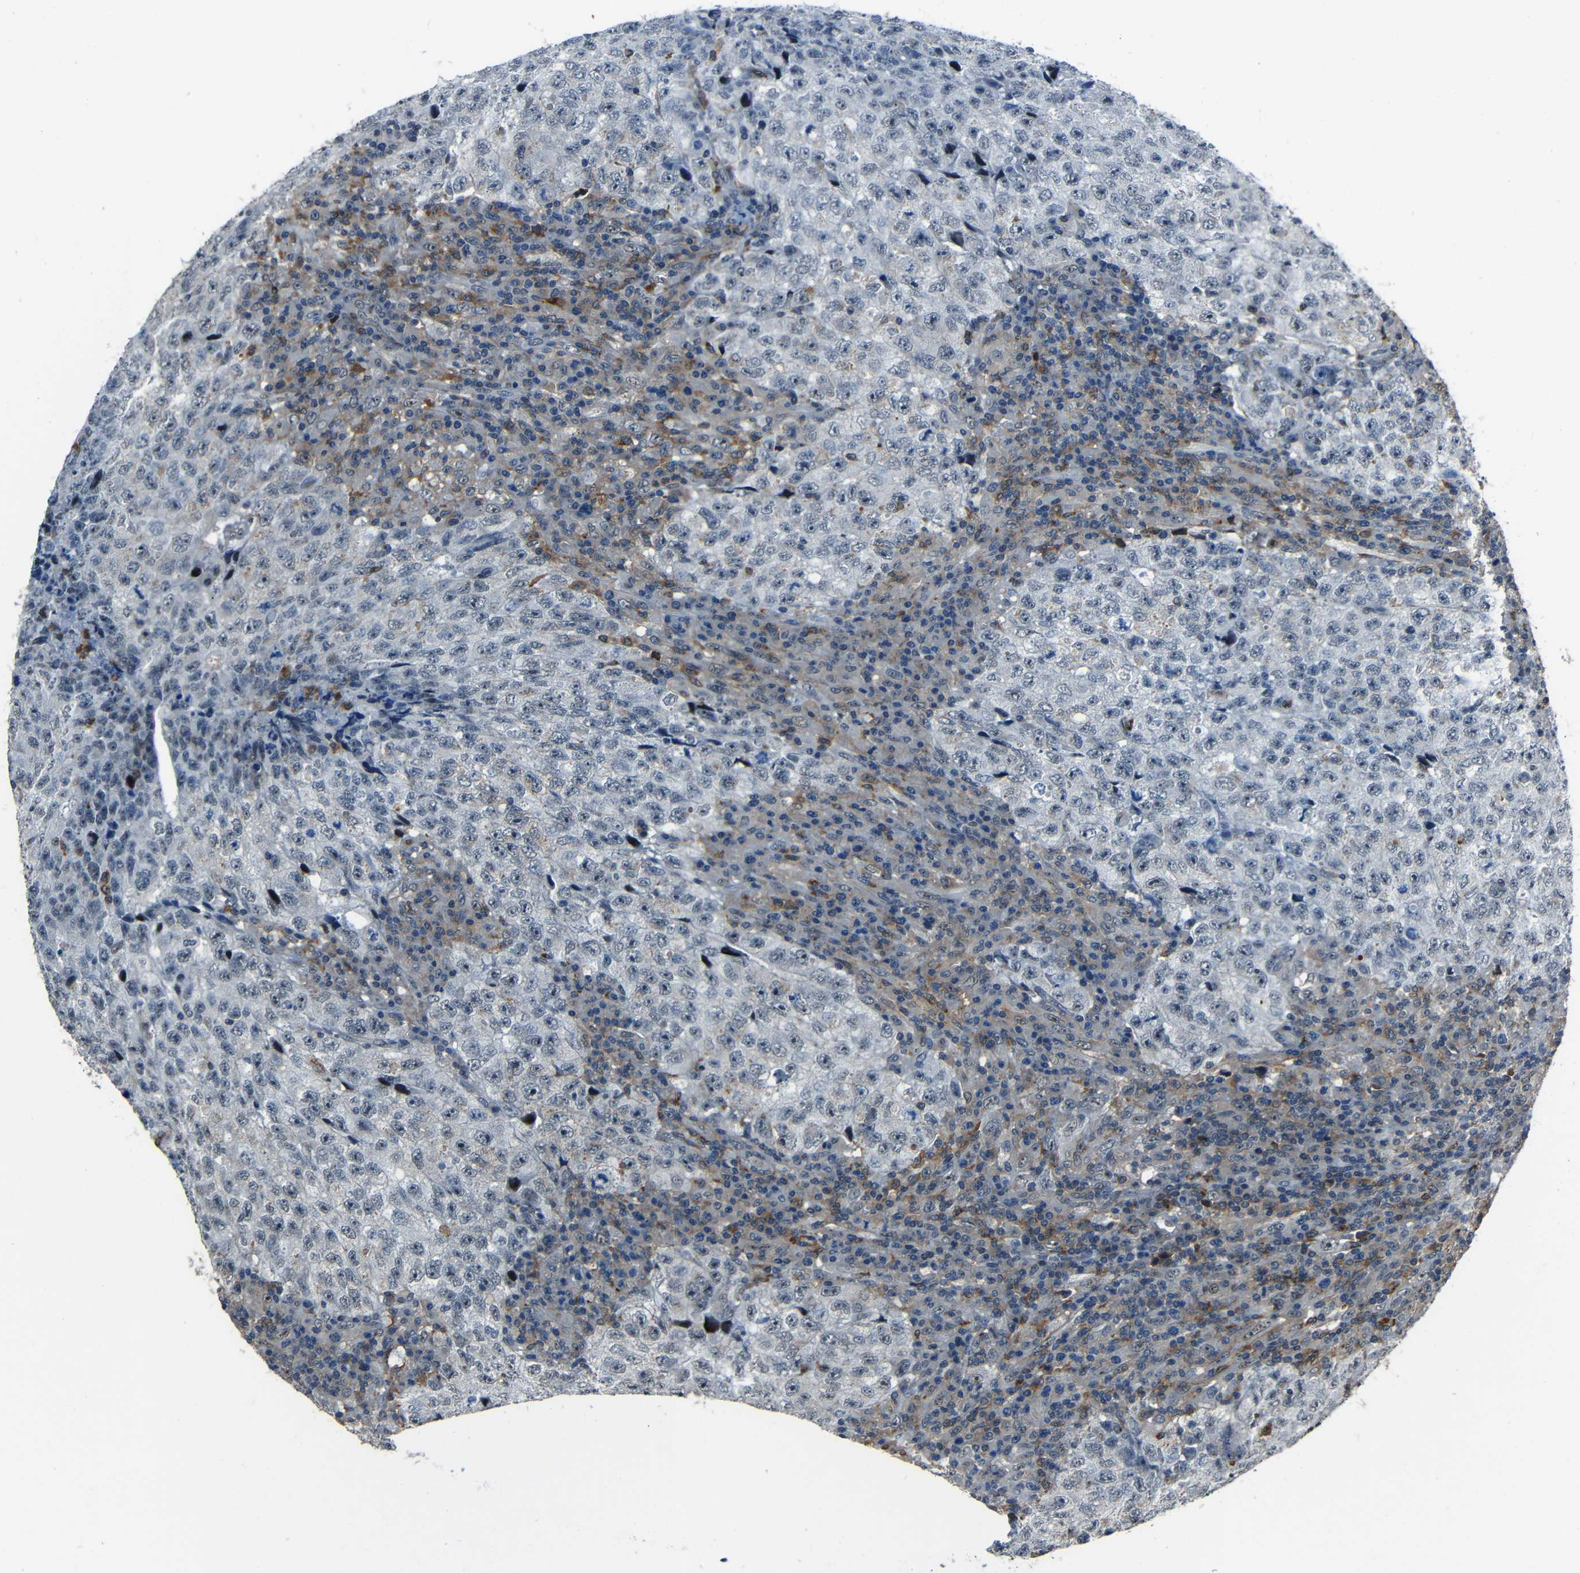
{"staining": {"intensity": "negative", "quantity": "none", "location": "none"}, "tissue": "testis cancer", "cell_type": "Tumor cells", "image_type": "cancer", "snomed": [{"axis": "morphology", "description": "Necrosis, NOS"}, {"axis": "morphology", "description": "Carcinoma, Embryonal, NOS"}, {"axis": "topography", "description": "Testis"}], "caption": "The micrograph displays no staining of tumor cells in embryonal carcinoma (testis). (Immunohistochemistry, brightfield microscopy, high magnification).", "gene": "DNAJC5", "patient": {"sex": "male", "age": 19}}